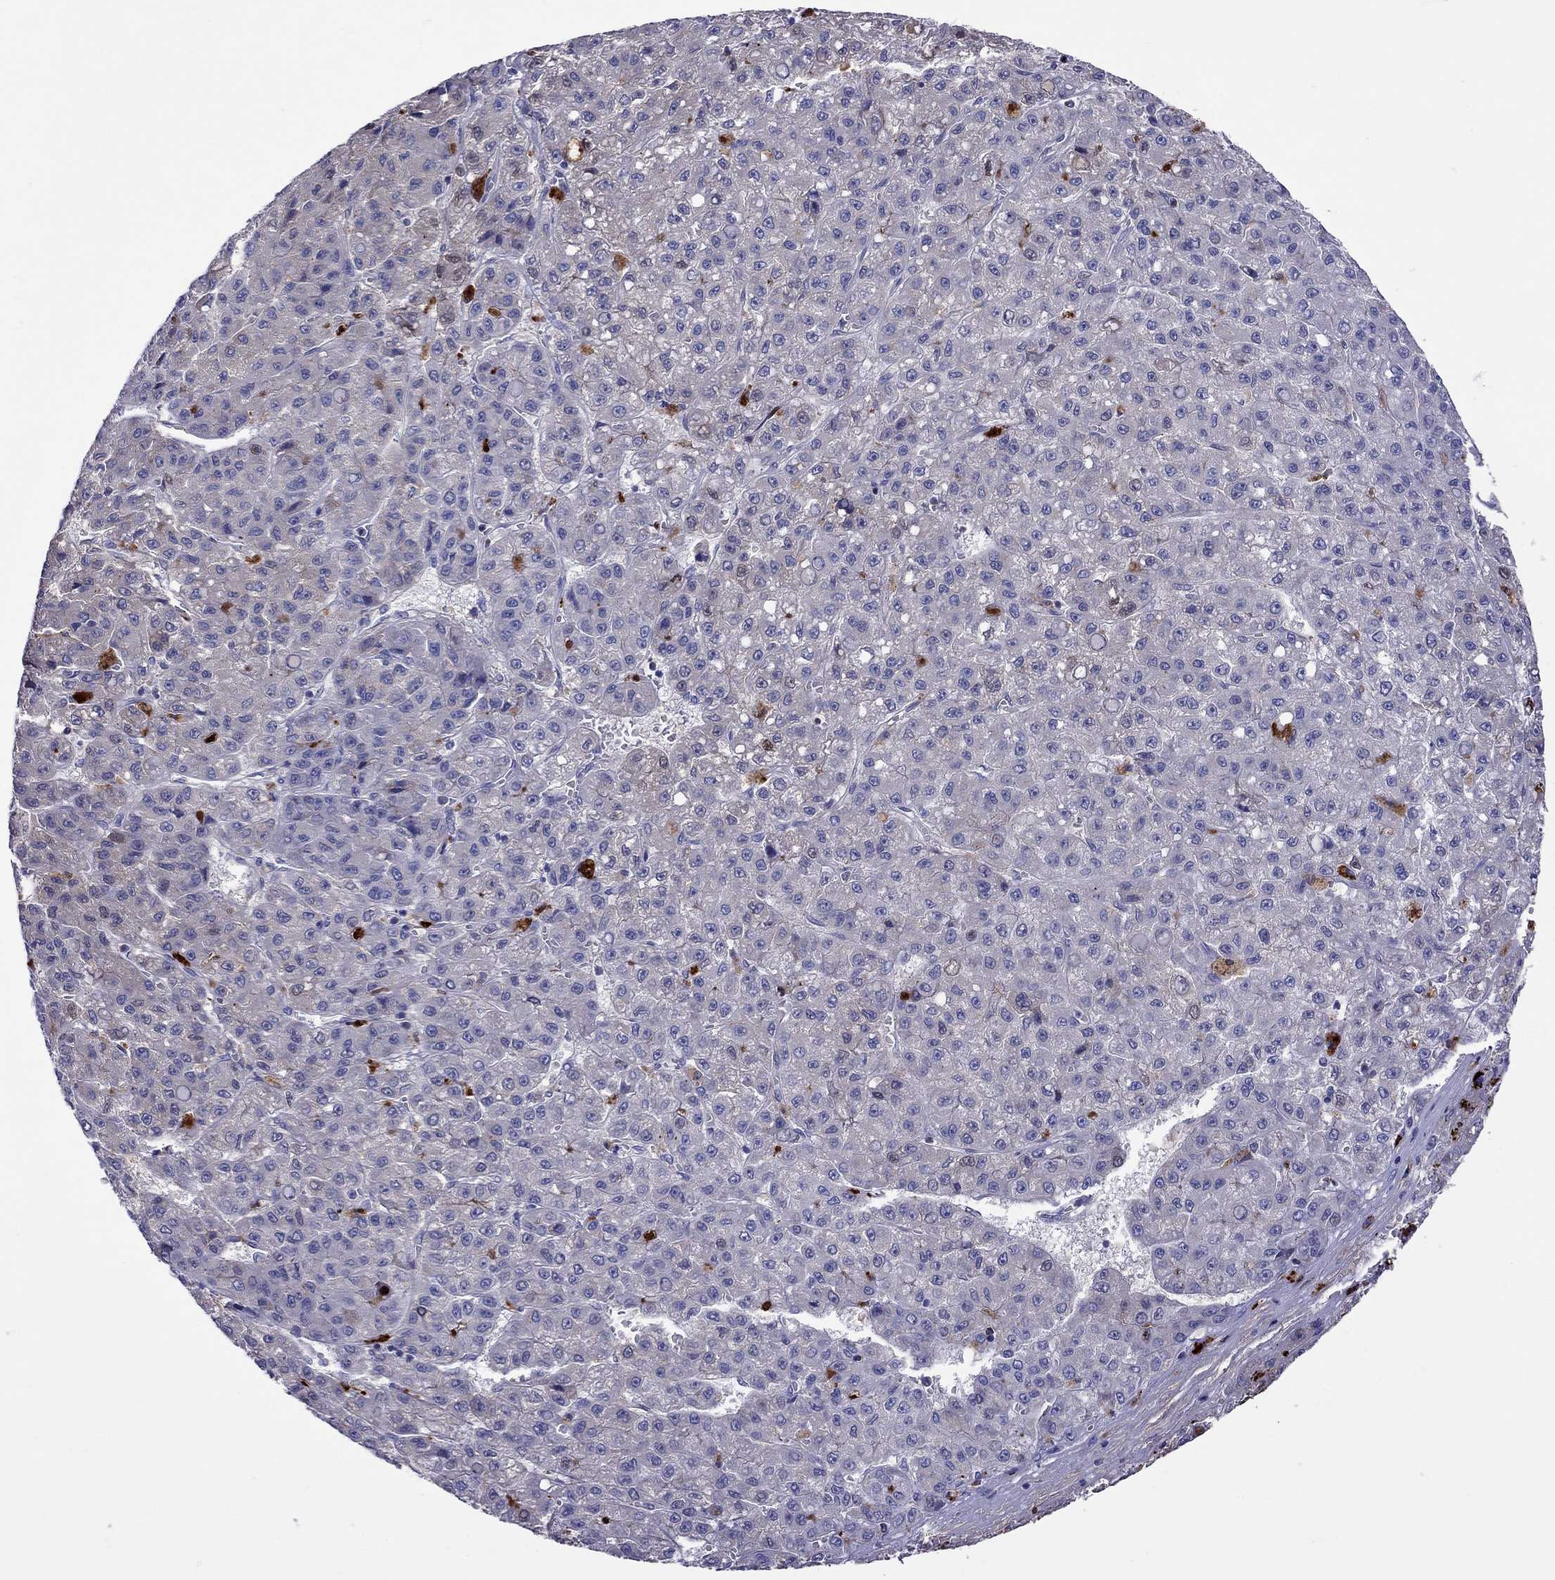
{"staining": {"intensity": "negative", "quantity": "none", "location": "none"}, "tissue": "liver cancer", "cell_type": "Tumor cells", "image_type": "cancer", "snomed": [{"axis": "morphology", "description": "Carcinoma, Hepatocellular, NOS"}, {"axis": "topography", "description": "Liver"}], "caption": "There is no significant expression in tumor cells of liver cancer. Brightfield microscopy of IHC stained with DAB (3,3'-diaminobenzidine) (brown) and hematoxylin (blue), captured at high magnification.", "gene": "SERPINA3", "patient": {"sex": "male", "age": 70}}